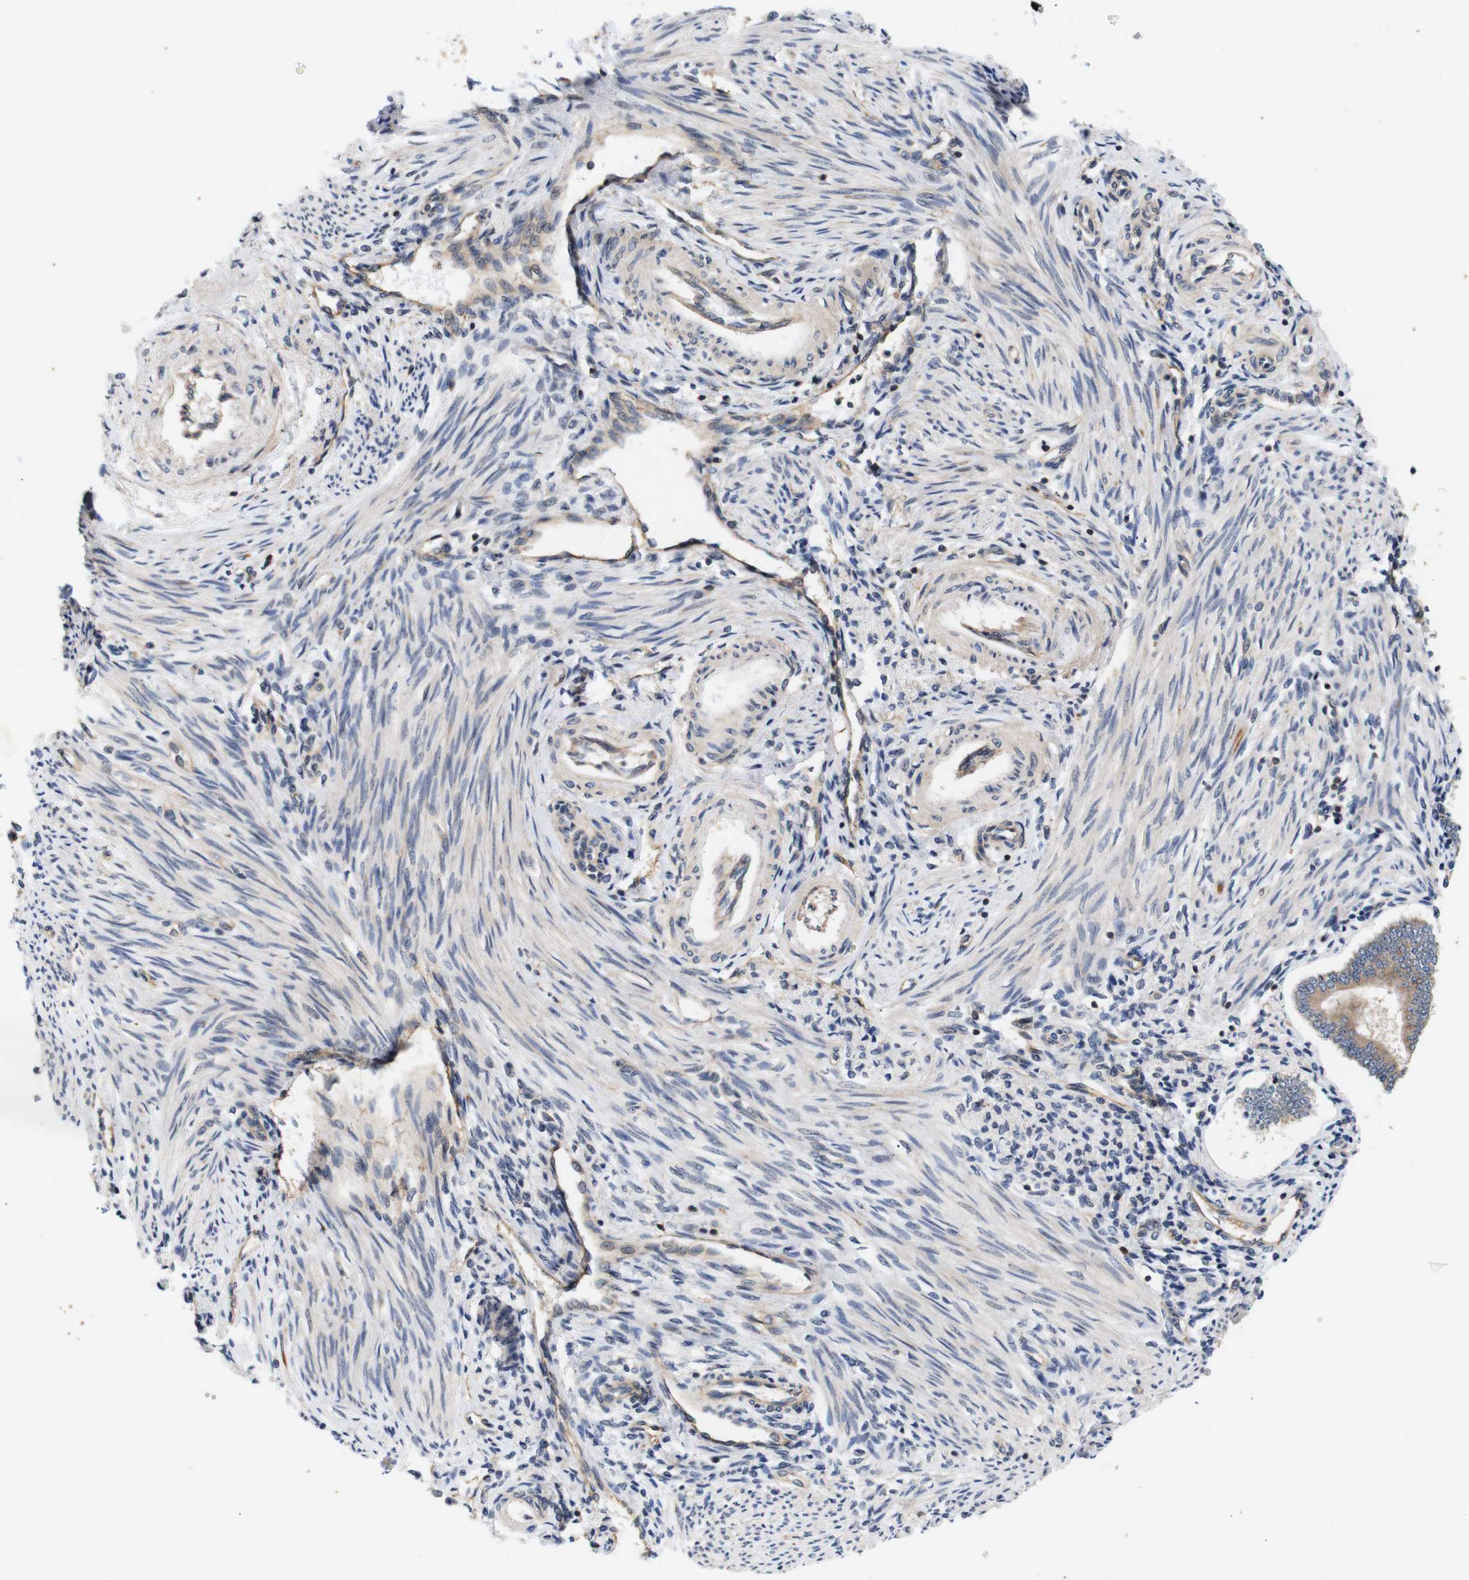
{"staining": {"intensity": "weak", "quantity": "<25%", "location": "cytoplasmic/membranous"}, "tissue": "endometrium", "cell_type": "Cells in endometrial stroma", "image_type": "normal", "snomed": [{"axis": "morphology", "description": "Normal tissue, NOS"}, {"axis": "topography", "description": "Endometrium"}], "caption": "A high-resolution image shows immunohistochemistry (IHC) staining of unremarkable endometrium, which displays no significant expression in cells in endometrial stroma. (DAB (3,3'-diaminobenzidine) immunohistochemistry (IHC) with hematoxylin counter stain).", "gene": "BRWD3", "patient": {"sex": "female", "age": 42}}